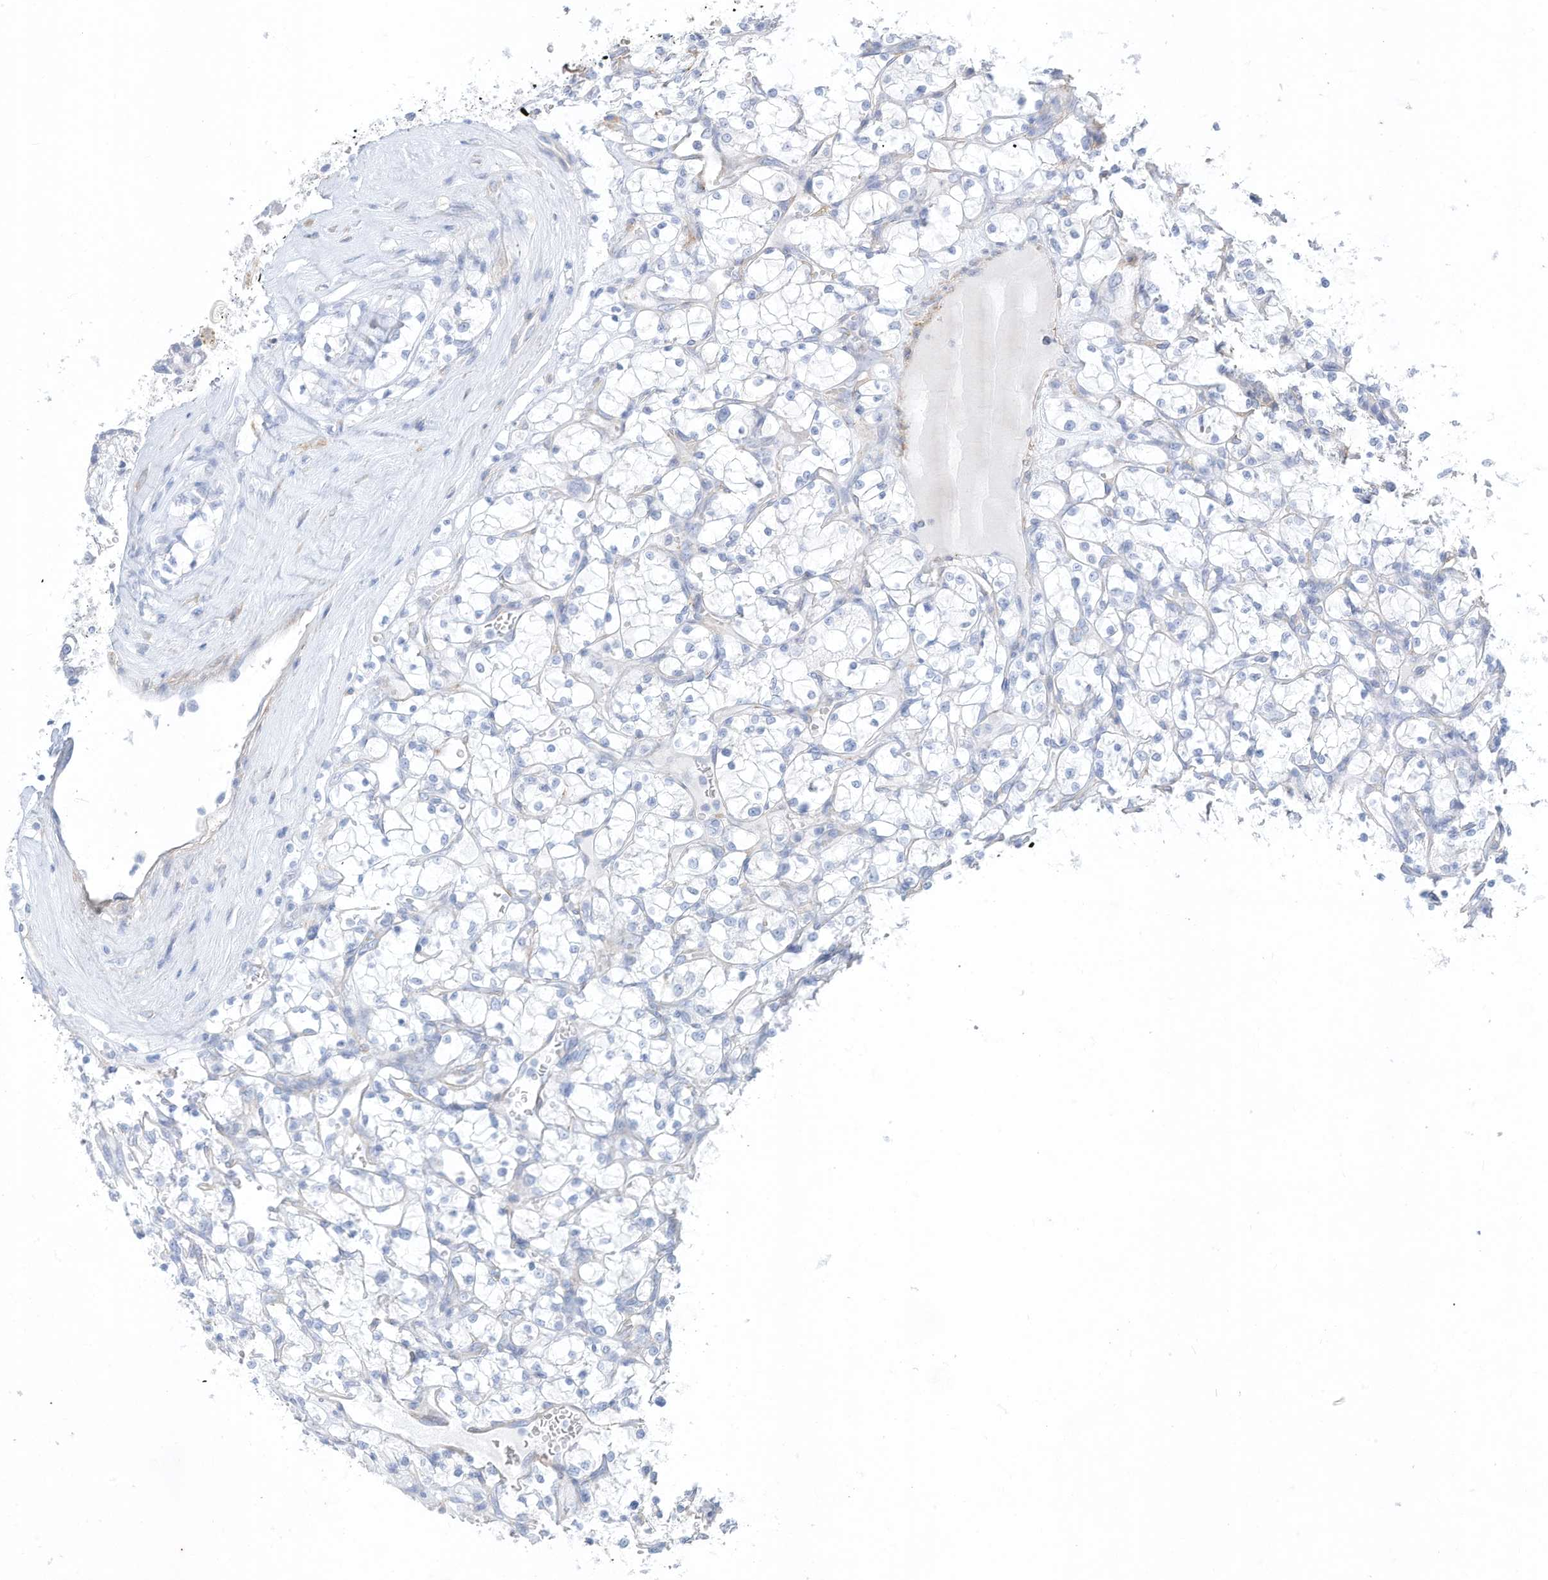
{"staining": {"intensity": "negative", "quantity": "none", "location": "none"}, "tissue": "renal cancer", "cell_type": "Tumor cells", "image_type": "cancer", "snomed": [{"axis": "morphology", "description": "Adenocarcinoma, NOS"}, {"axis": "topography", "description": "Kidney"}], "caption": "Protein analysis of renal cancer (adenocarcinoma) displays no significant staining in tumor cells.", "gene": "SLC17A7", "patient": {"sex": "female", "age": 69}}